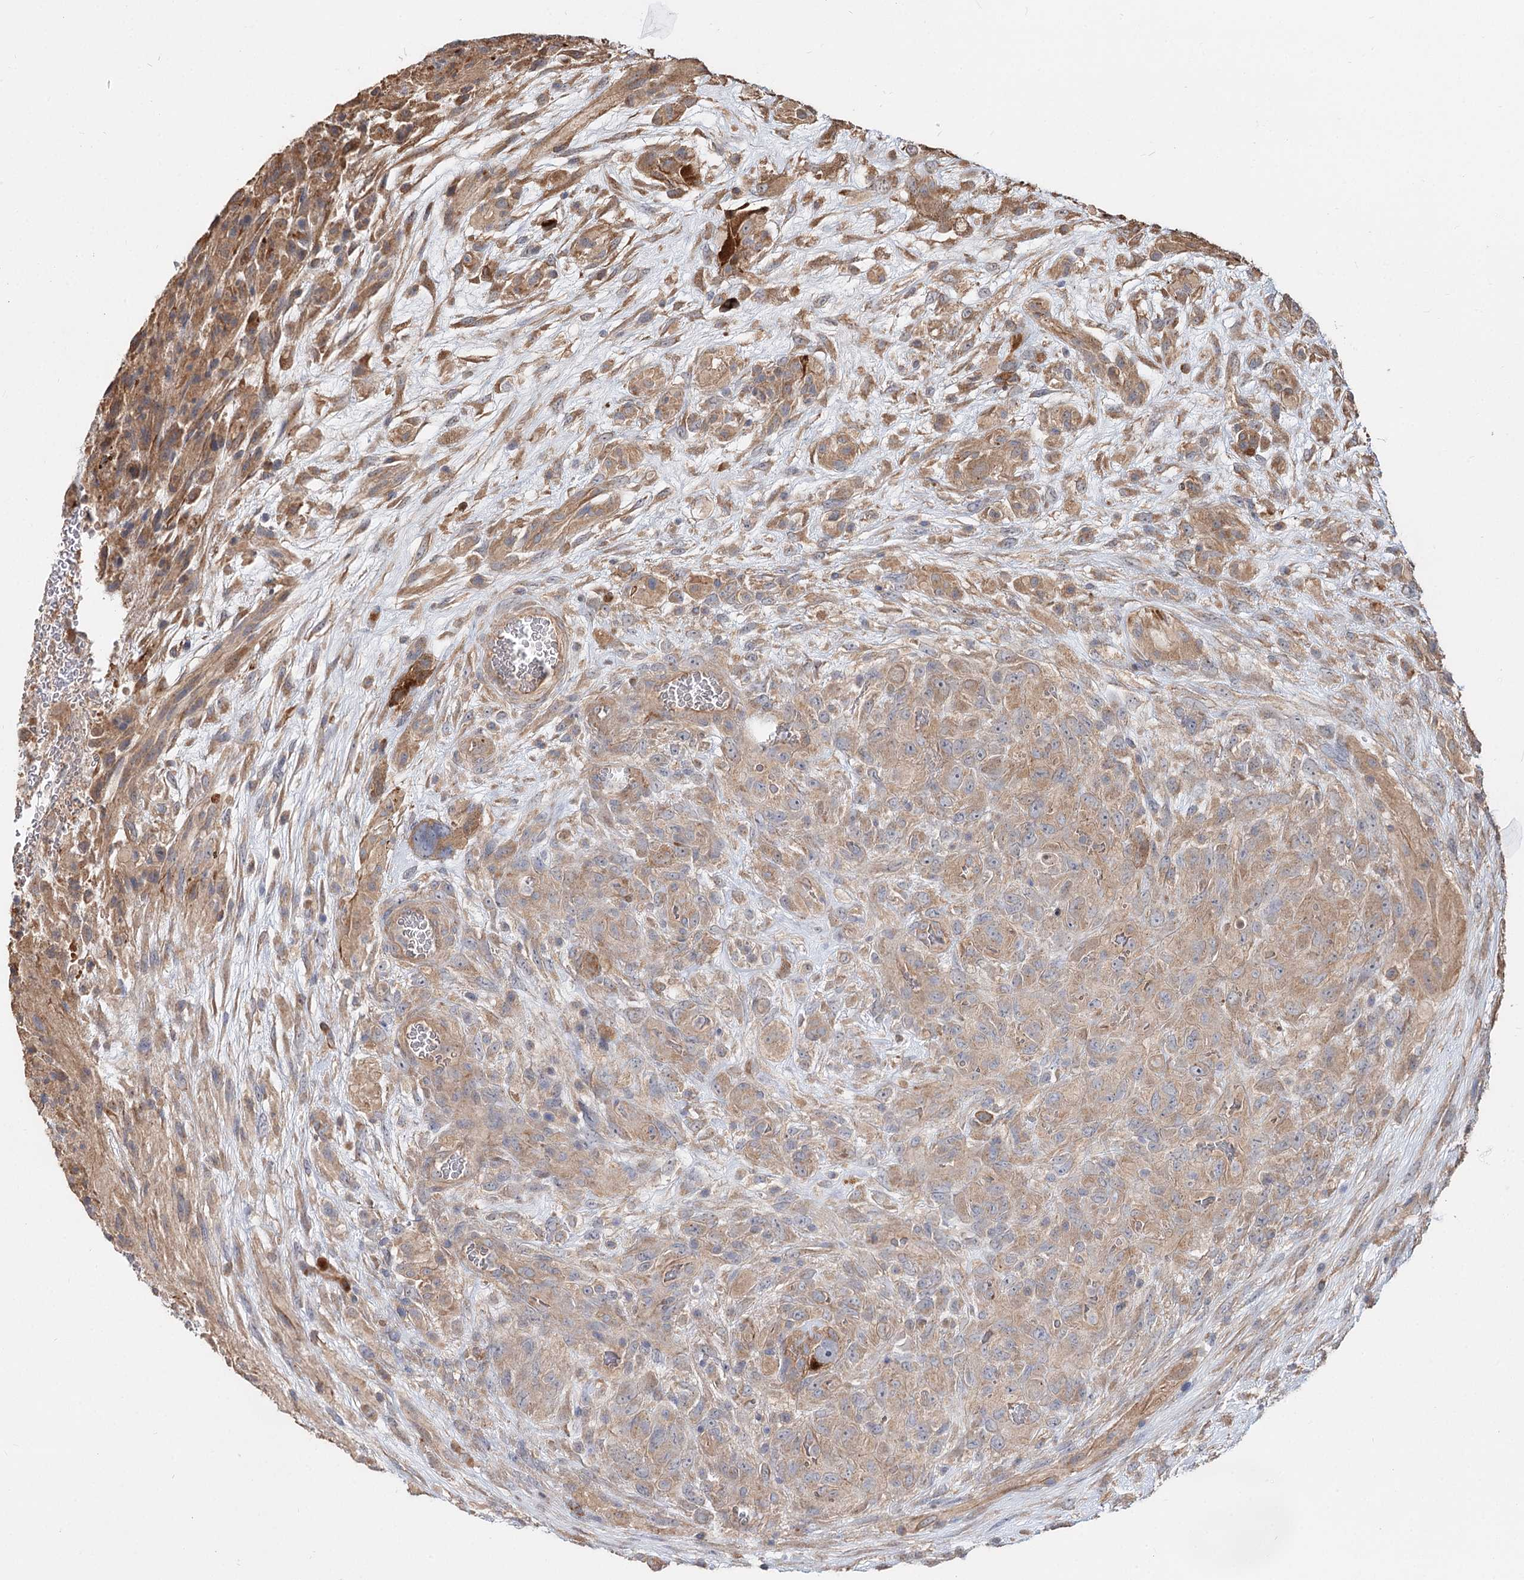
{"staining": {"intensity": "moderate", "quantity": "25%-75%", "location": "cytoplasmic/membranous"}, "tissue": "glioma", "cell_type": "Tumor cells", "image_type": "cancer", "snomed": [{"axis": "morphology", "description": "Glioma, malignant, High grade"}, {"axis": "topography", "description": "Brain"}], "caption": "A brown stain highlights moderate cytoplasmic/membranous expression of a protein in human high-grade glioma (malignant) tumor cells.", "gene": "SPART", "patient": {"sex": "male", "age": 61}}